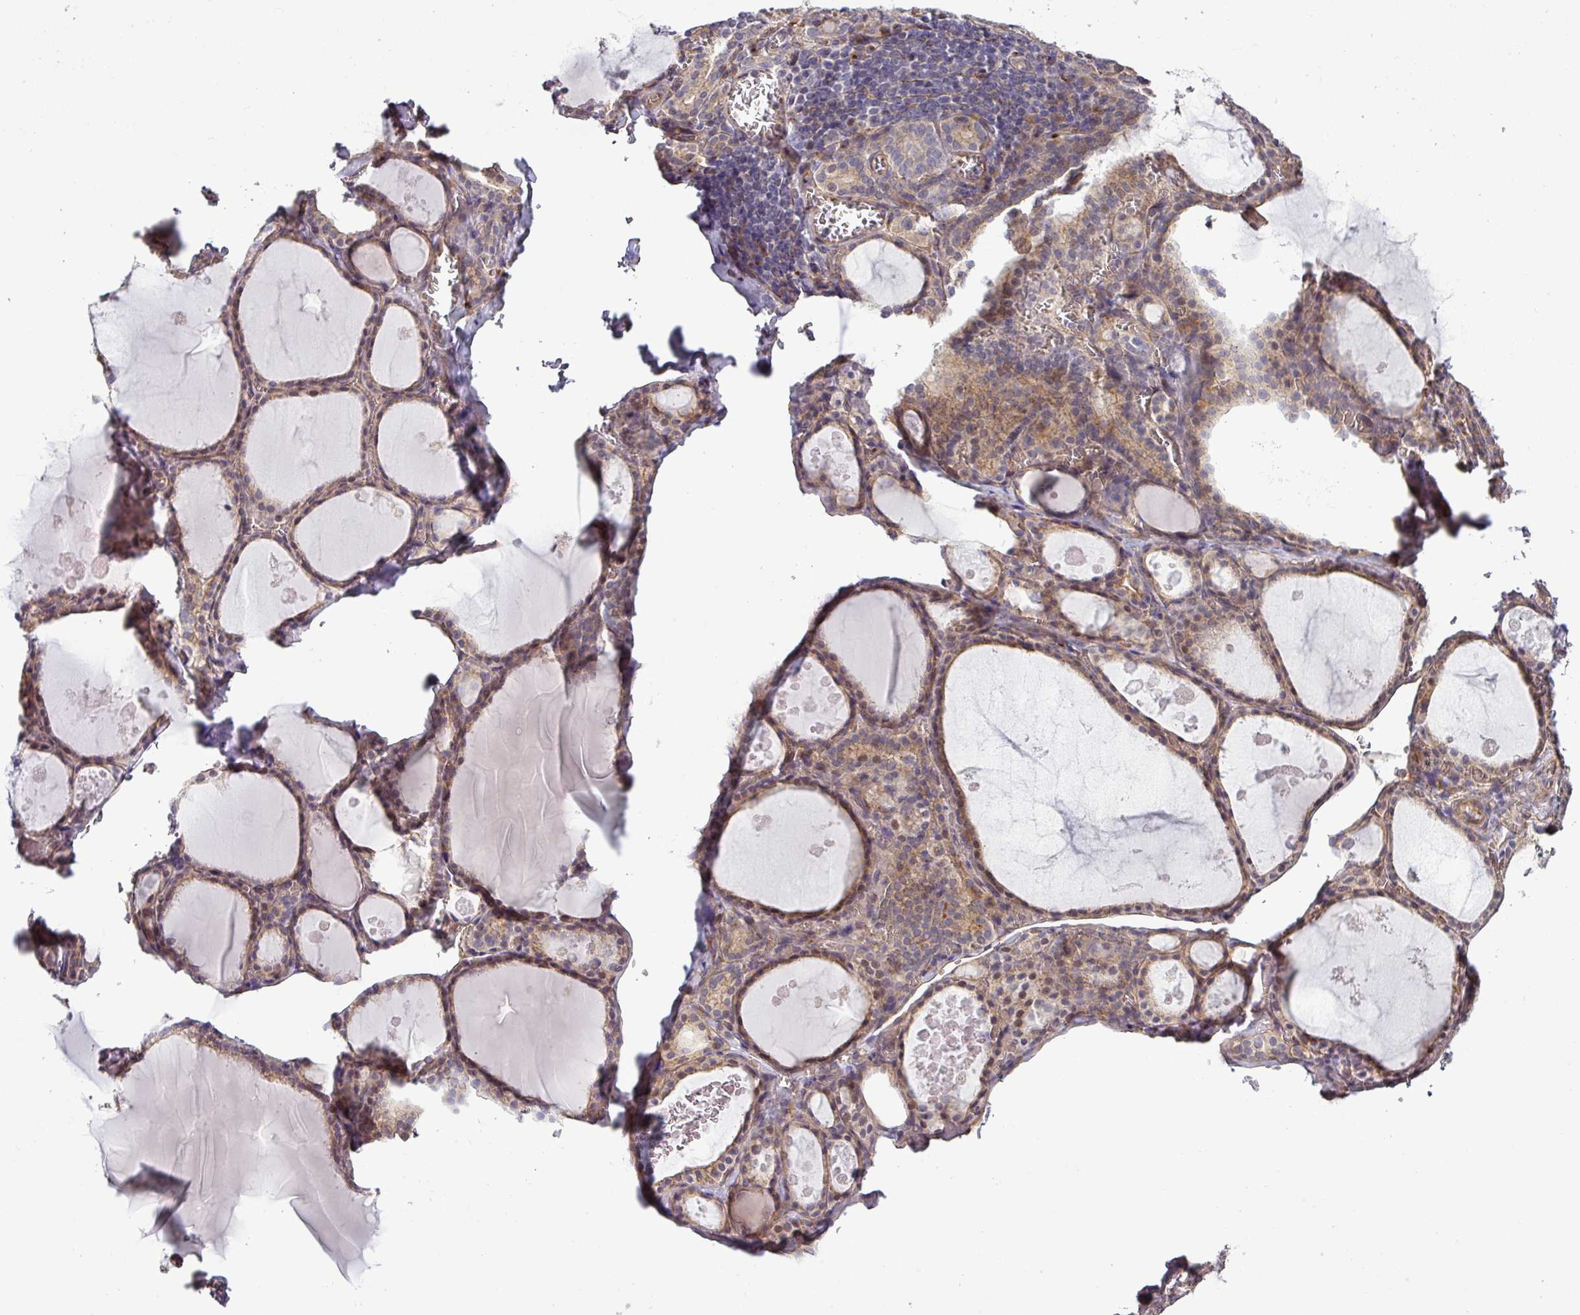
{"staining": {"intensity": "moderate", "quantity": ">75%", "location": "cytoplasmic/membranous,nuclear"}, "tissue": "thyroid gland", "cell_type": "Glandular cells", "image_type": "normal", "snomed": [{"axis": "morphology", "description": "Normal tissue, NOS"}, {"axis": "topography", "description": "Thyroid gland"}], "caption": "IHC (DAB) staining of benign thyroid gland shows moderate cytoplasmic/membranous,nuclear protein staining in approximately >75% of glandular cells. (Brightfield microscopy of DAB IHC at high magnification).", "gene": "TIMMDC1", "patient": {"sex": "male", "age": 56}}